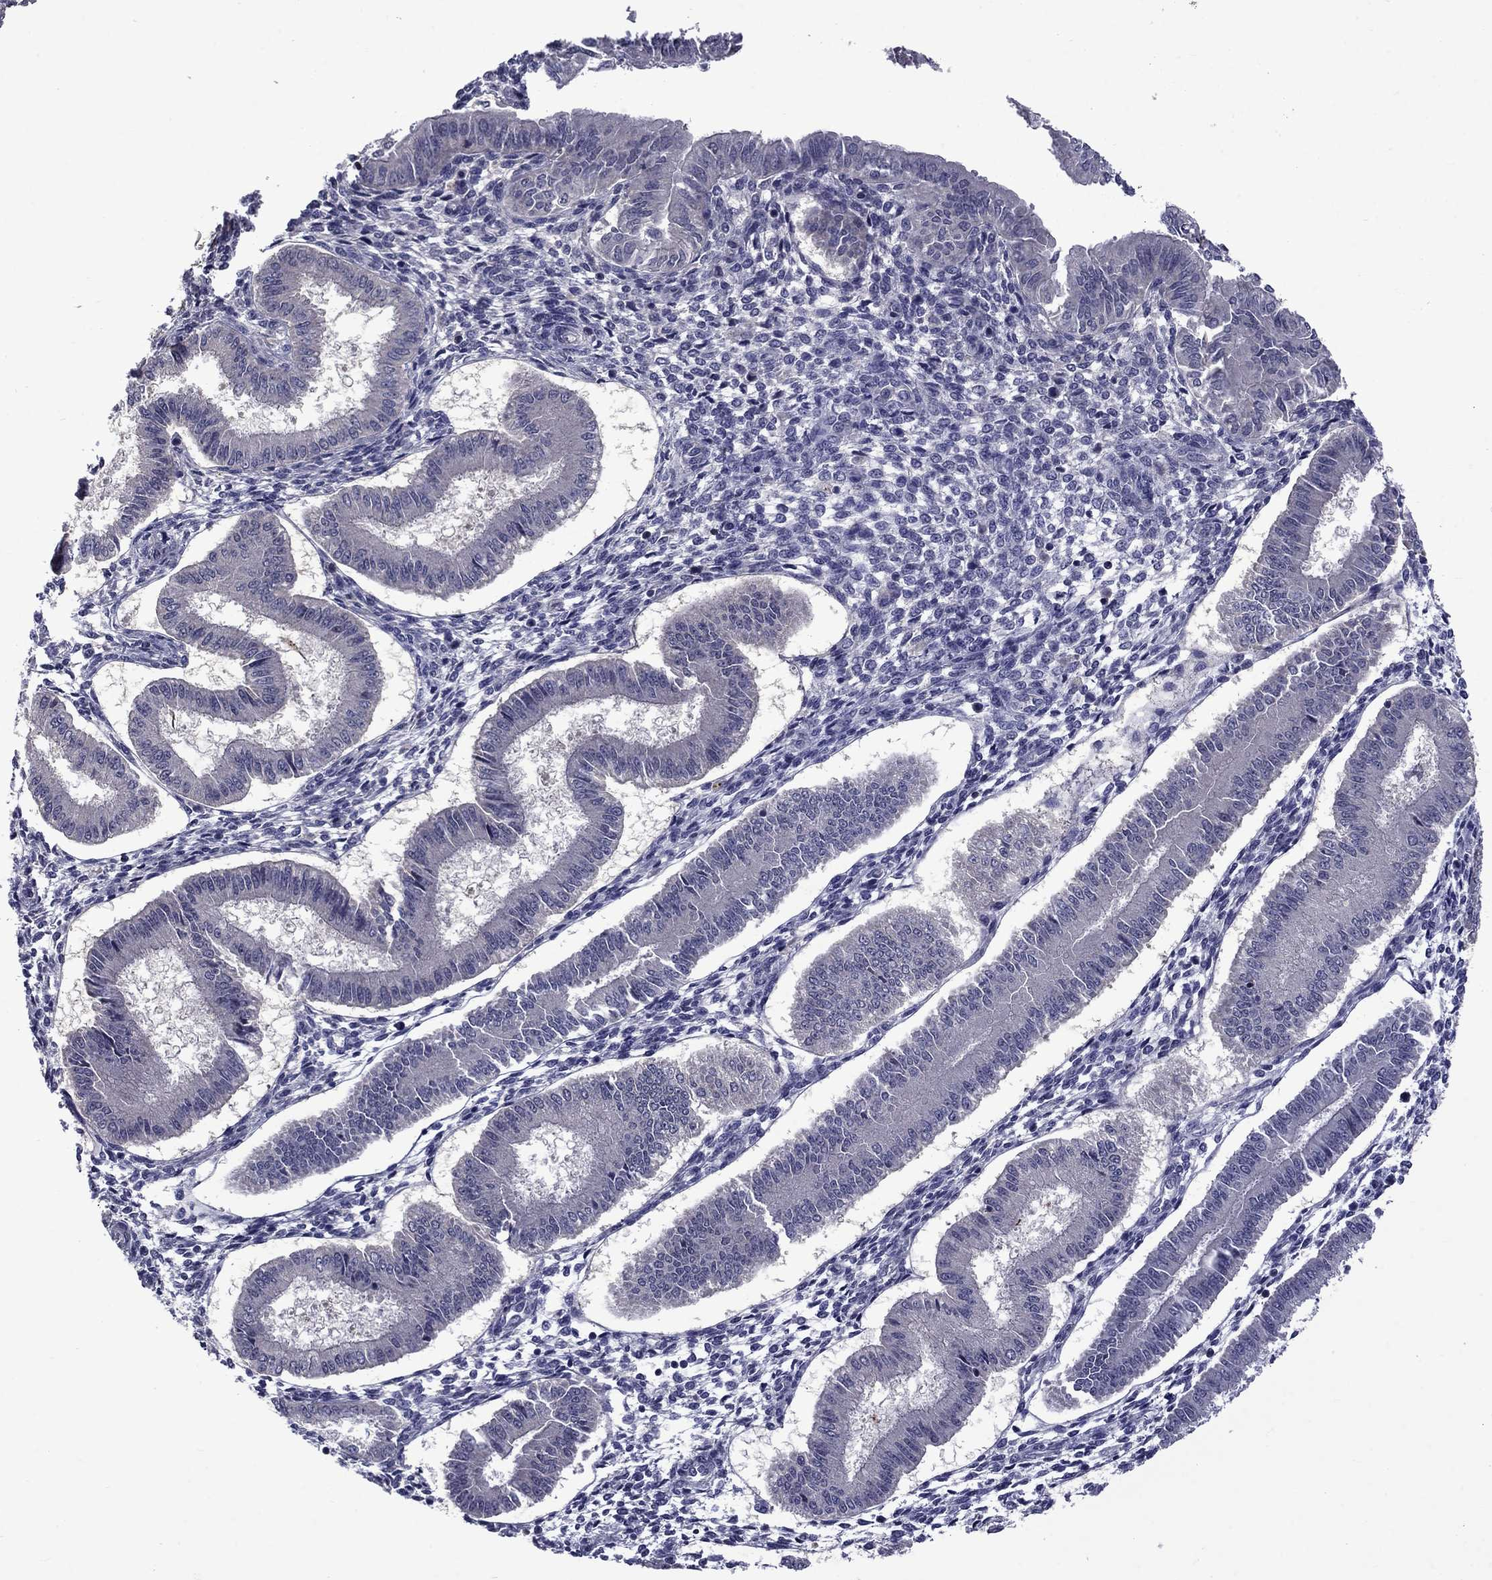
{"staining": {"intensity": "negative", "quantity": "none", "location": "none"}, "tissue": "endometrium", "cell_type": "Cells in endometrial stroma", "image_type": "normal", "snomed": [{"axis": "morphology", "description": "Normal tissue, NOS"}, {"axis": "topography", "description": "Endometrium"}], "caption": "A photomicrograph of endometrium stained for a protein reveals no brown staining in cells in endometrial stroma. The staining is performed using DAB brown chromogen with nuclei counter-stained in using hematoxylin.", "gene": "SNTA1", "patient": {"sex": "female", "age": 43}}